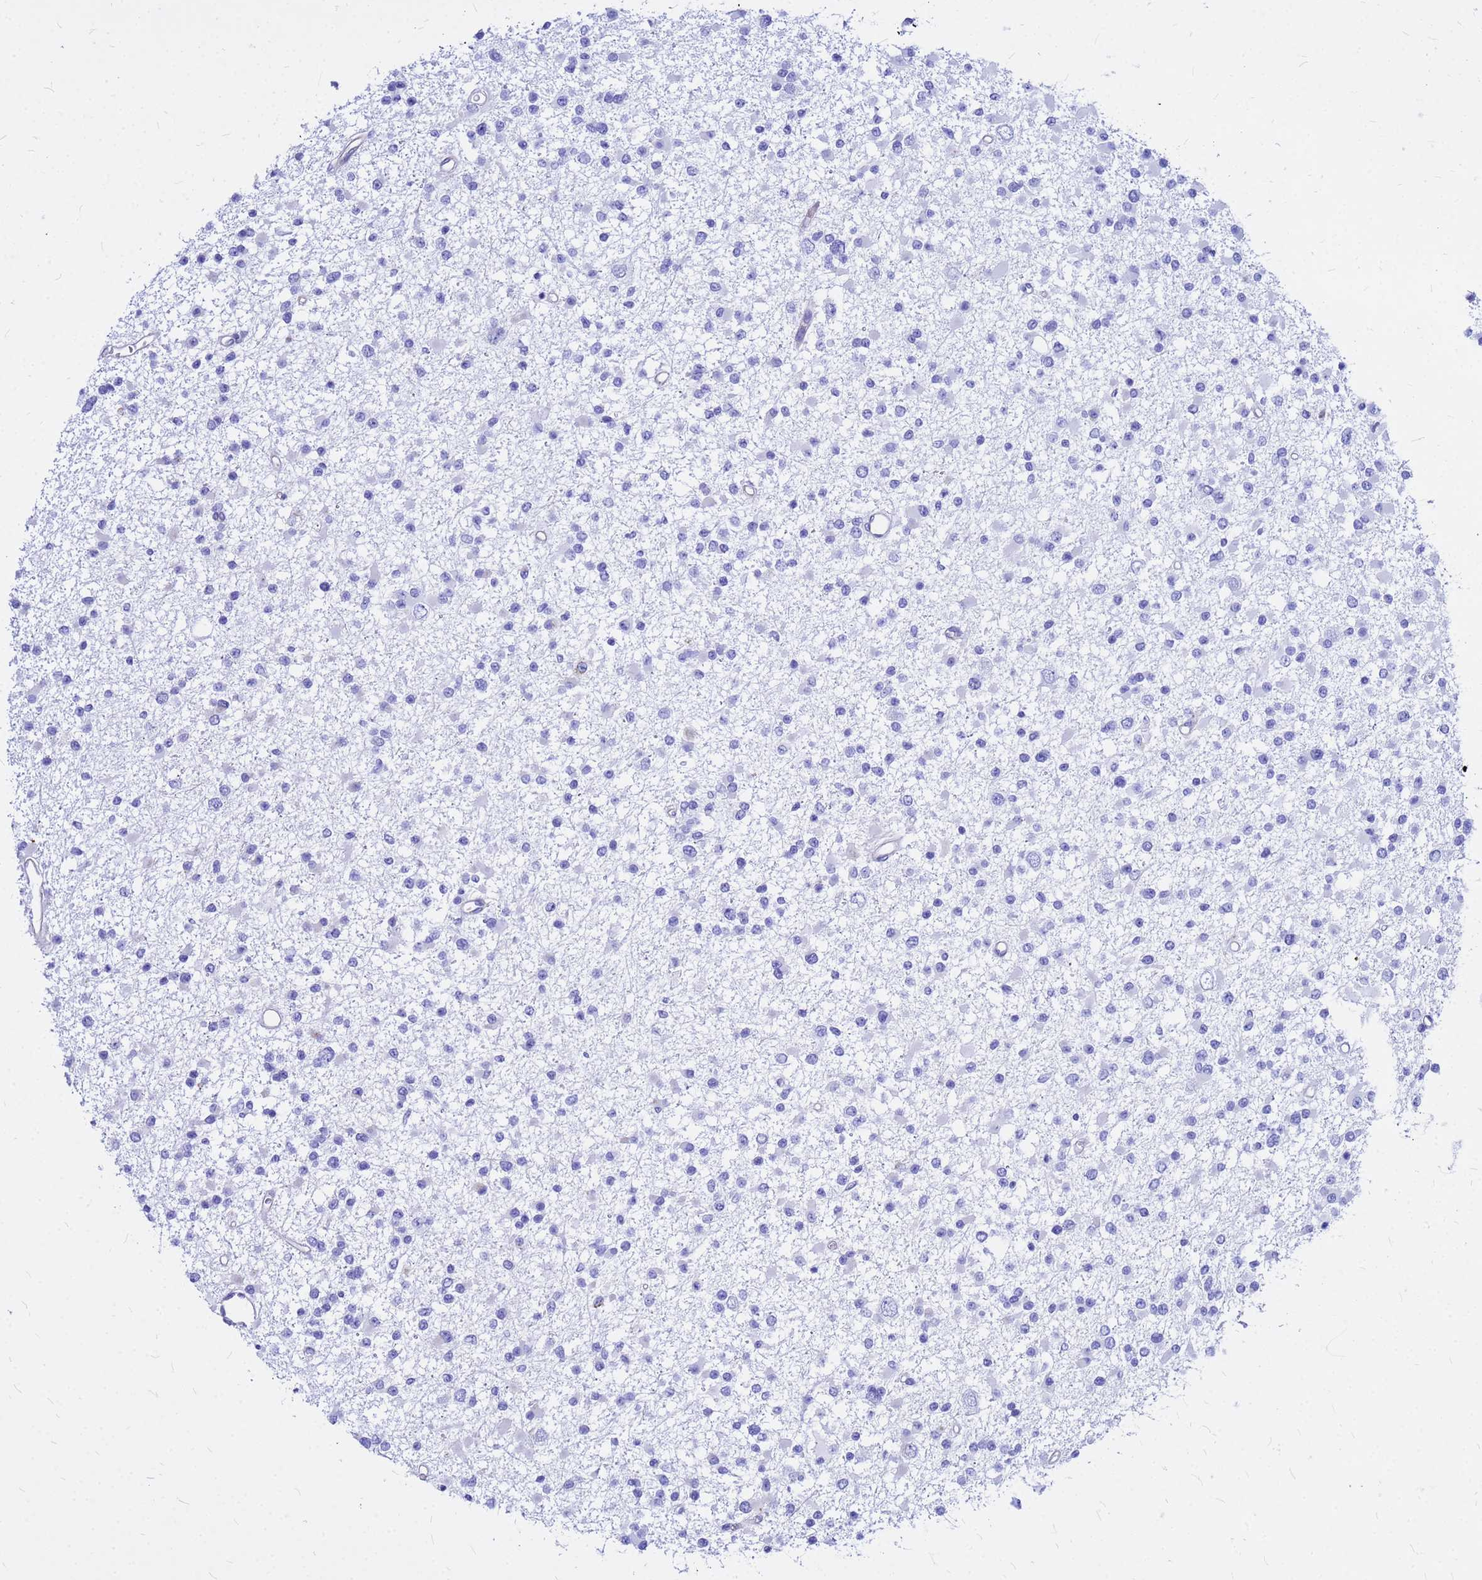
{"staining": {"intensity": "negative", "quantity": "none", "location": "none"}, "tissue": "glioma", "cell_type": "Tumor cells", "image_type": "cancer", "snomed": [{"axis": "morphology", "description": "Glioma, malignant, Low grade"}, {"axis": "topography", "description": "Brain"}], "caption": "A high-resolution micrograph shows immunohistochemistry staining of glioma, which shows no significant staining in tumor cells. (Immunohistochemistry, brightfield microscopy, high magnification).", "gene": "NOSTRIN", "patient": {"sex": "female", "age": 22}}